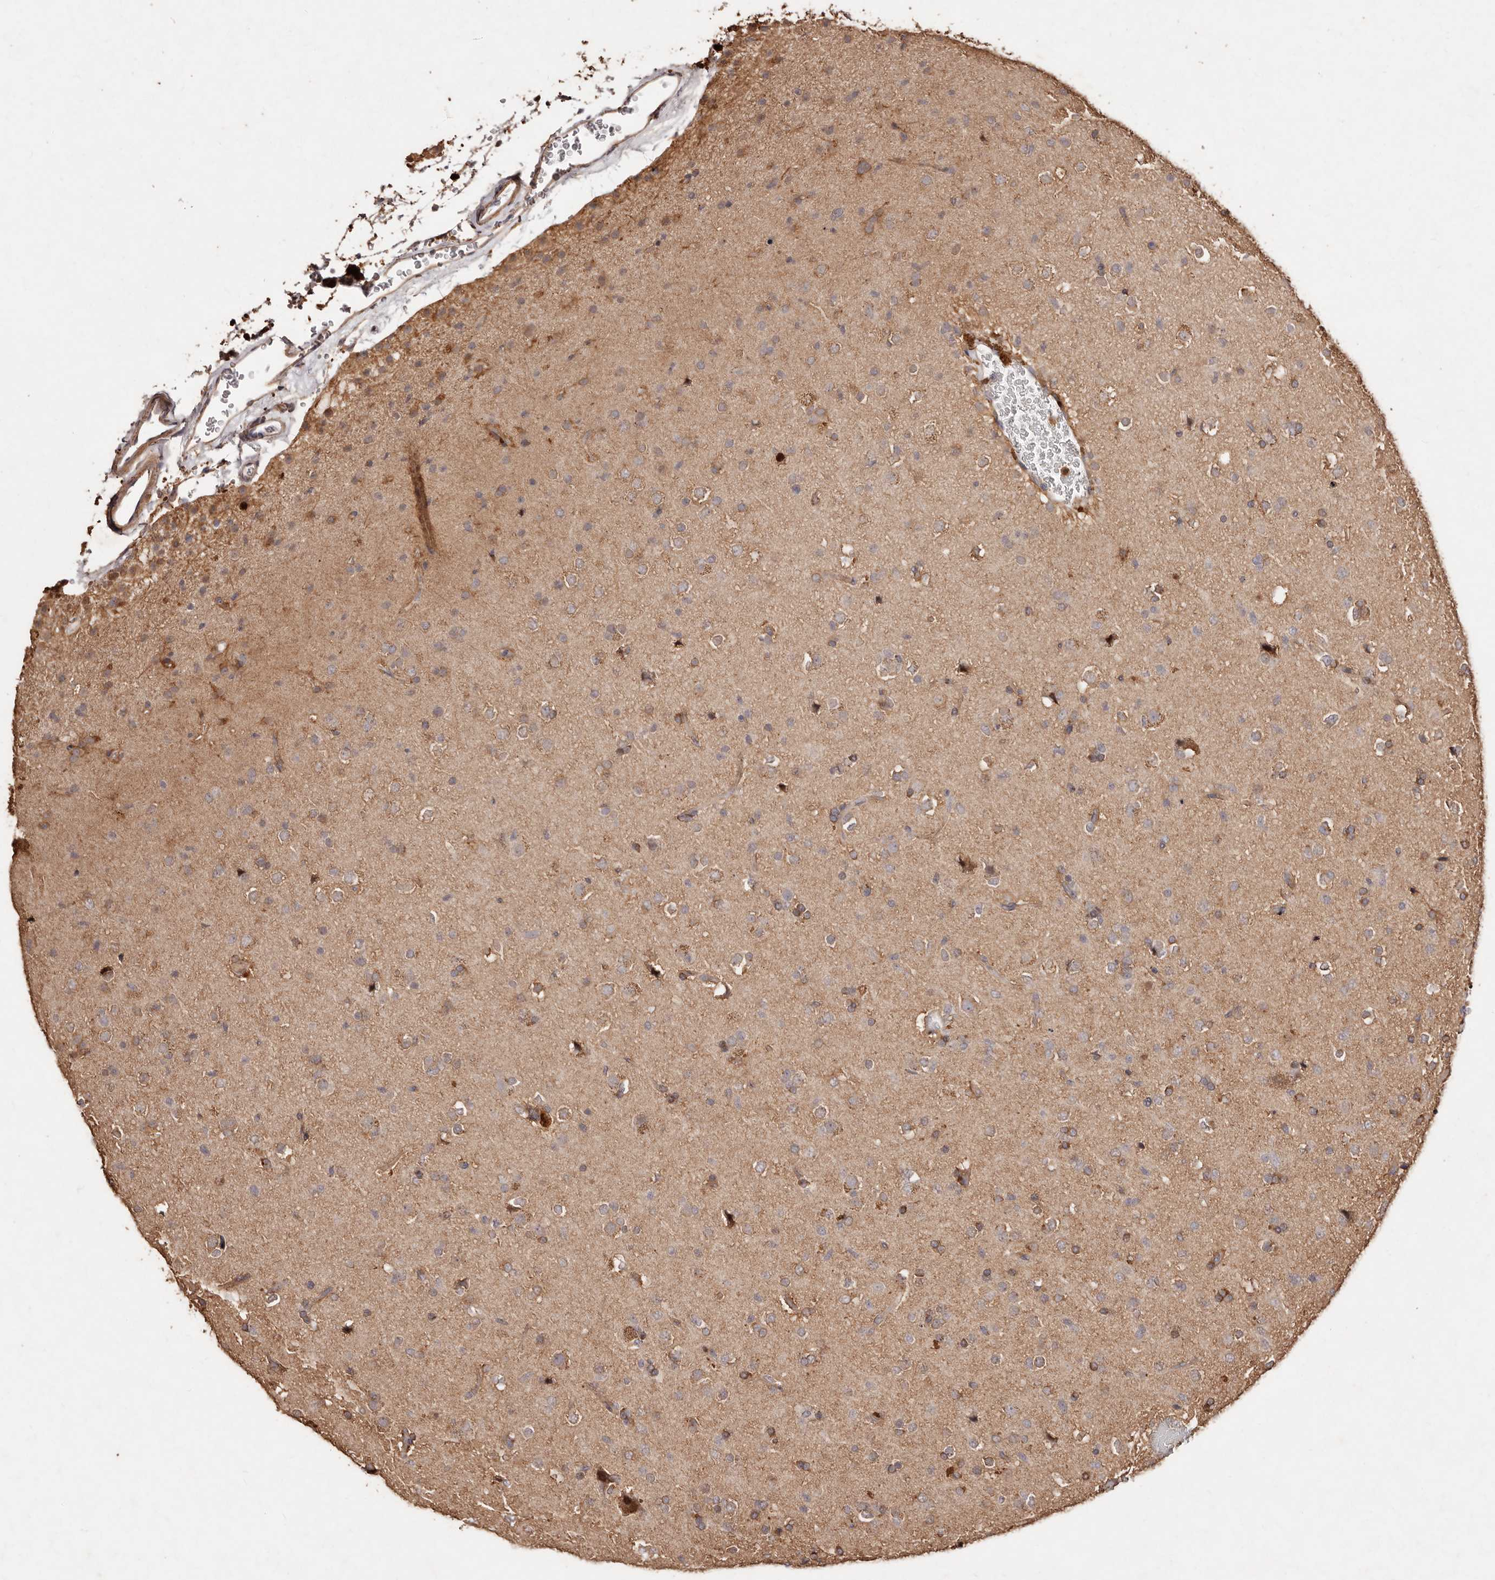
{"staining": {"intensity": "weak", "quantity": "<25%", "location": "cytoplasmic/membranous"}, "tissue": "glioma", "cell_type": "Tumor cells", "image_type": "cancer", "snomed": [{"axis": "morphology", "description": "Glioma, malignant, Low grade"}, {"axis": "topography", "description": "Brain"}], "caption": "IHC image of glioma stained for a protein (brown), which reveals no expression in tumor cells.", "gene": "CCL14", "patient": {"sex": "male", "age": 65}}